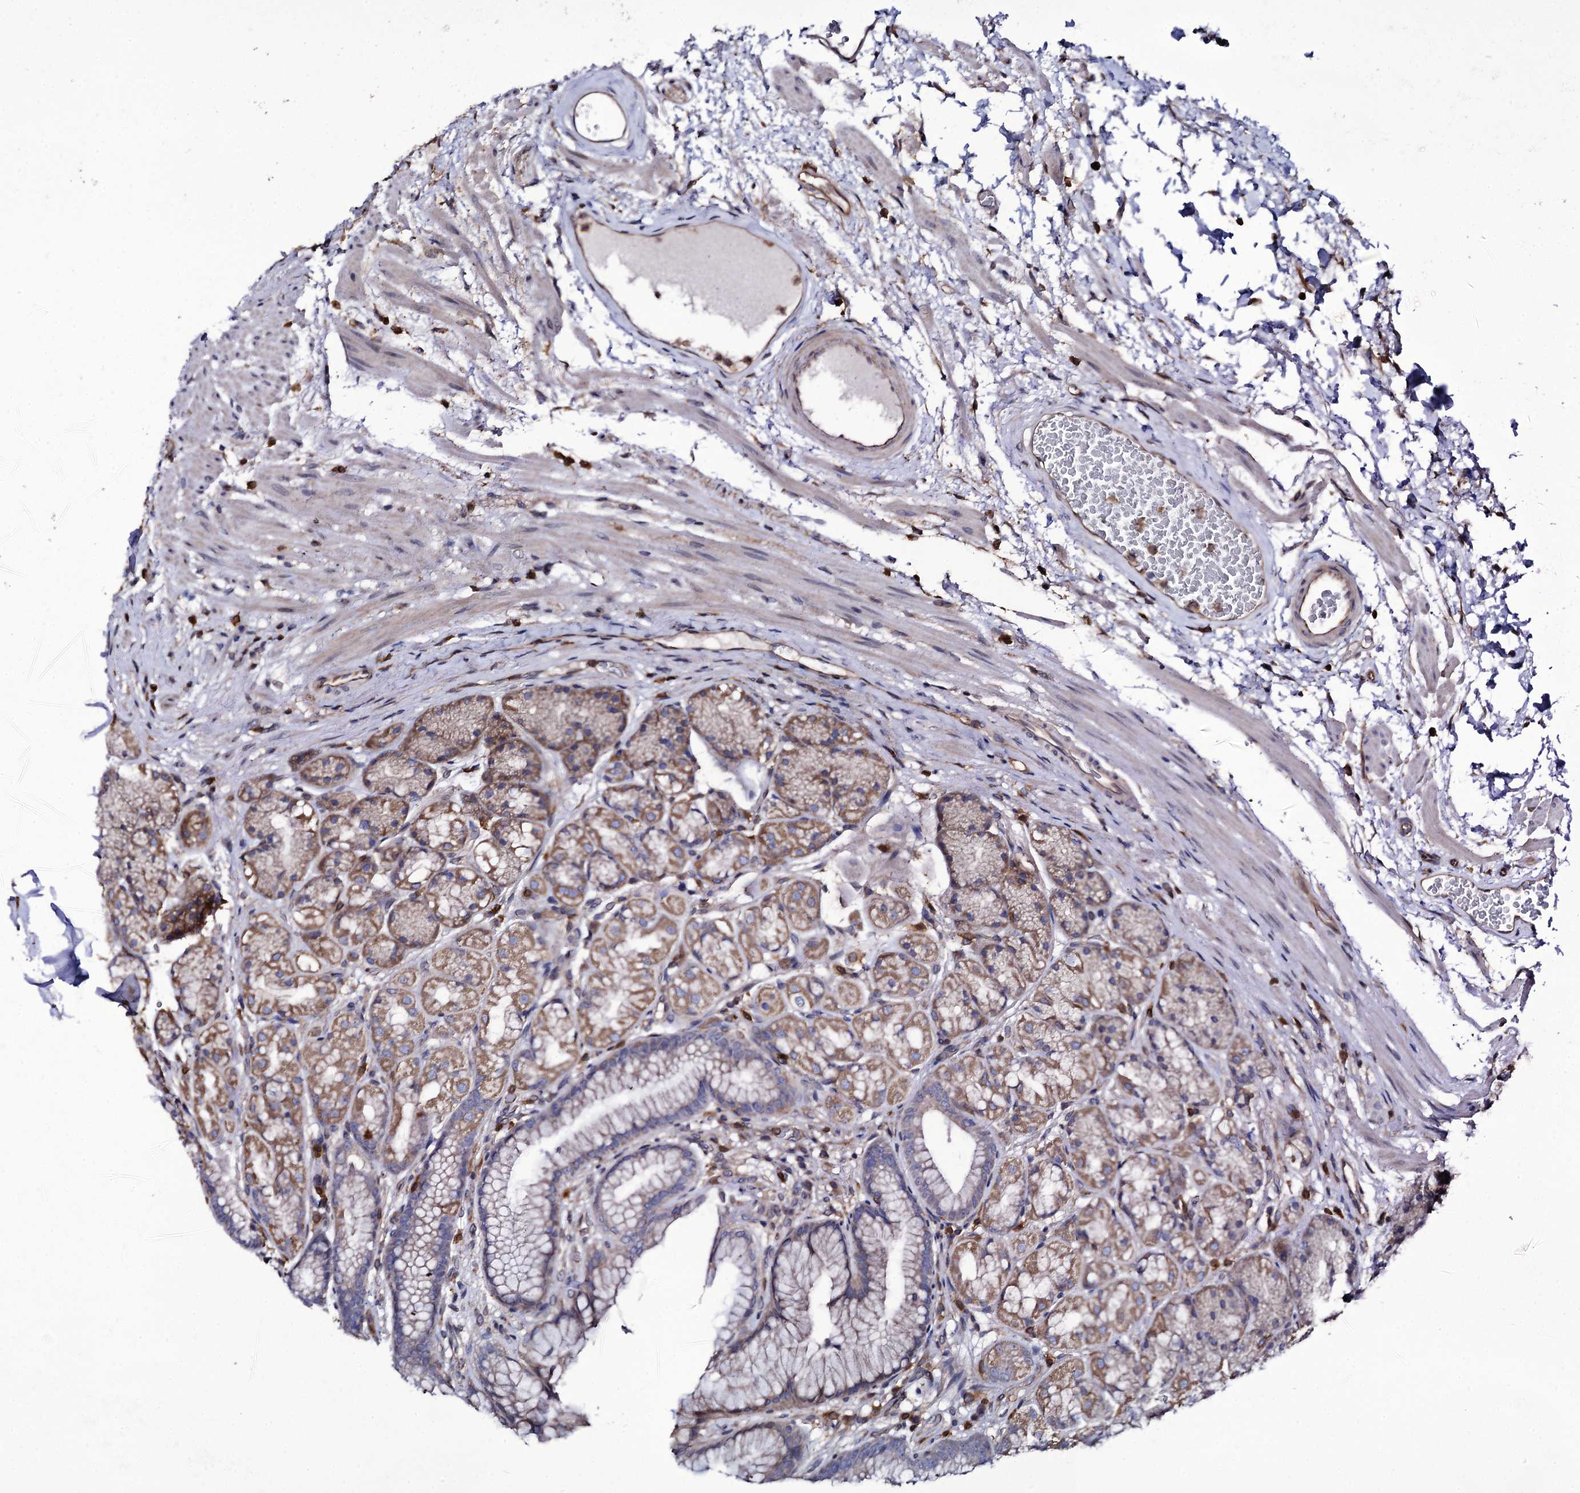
{"staining": {"intensity": "moderate", "quantity": ">75%", "location": "cytoplasmic/membranous"}, "tissue": "stomach", "cell_type": "Glandular cells", "image_type": "normal", "snomed": [{"axis": "morphology", "description": "Normal tissue, NOS"}, {"axis": "topography", "description": "Stomach"}], "caption": "Stomach stained with immunohistochemistry exhibits moderate cytoplasmic/membranous positivity in approximately >75% of glandular cells. Nuclei are stained in blue.", "gene": "TTC23", "patient": {"sex": "male", "age": 63}}